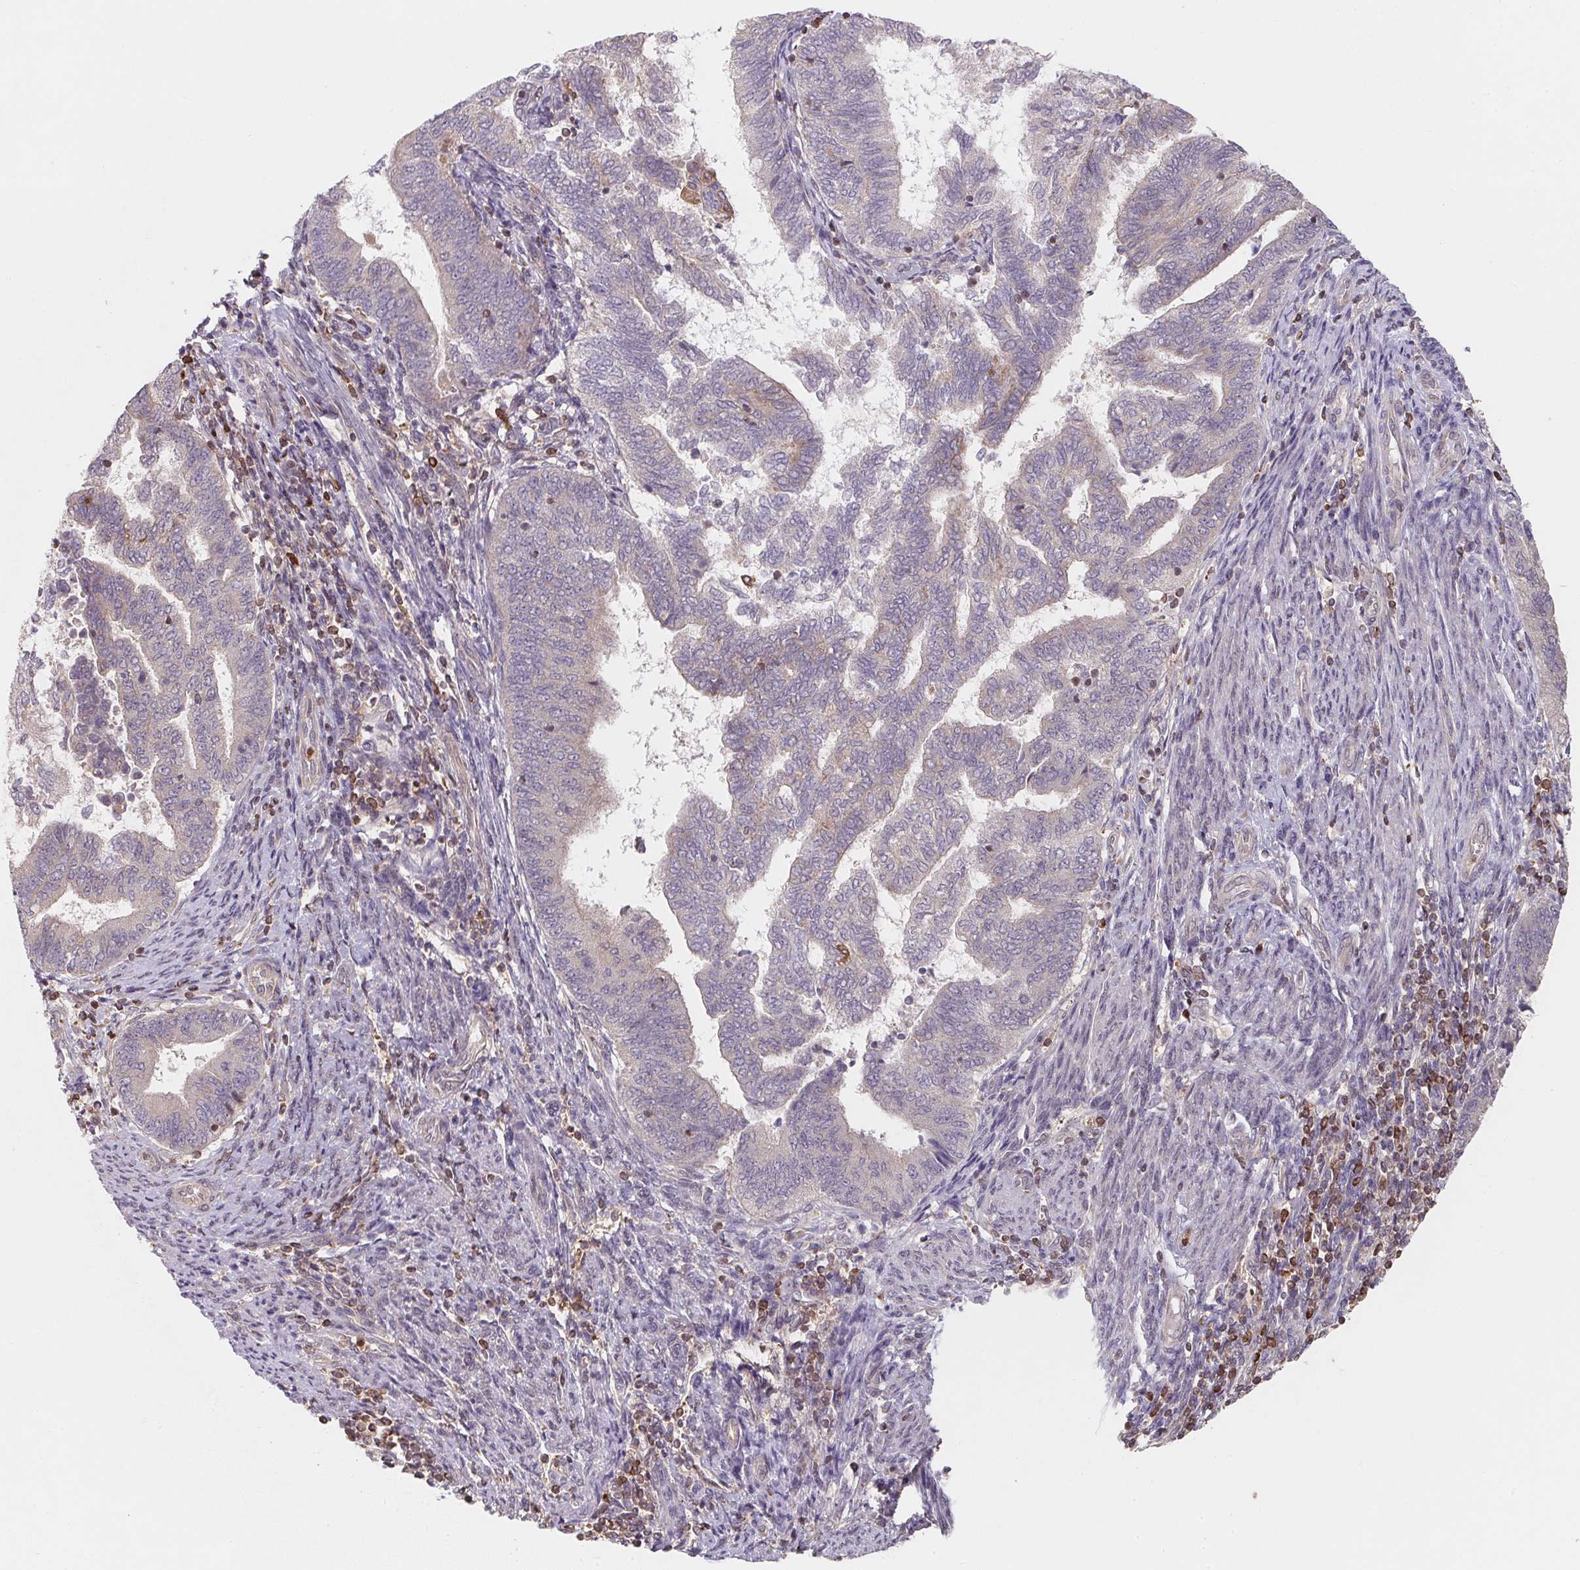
{"staining": {"intensity": "negative", "quantity": "none", "location": "none"}, "tissue": "endometrial cancer", "cell_type": "Tumor cells", "image_type": "cancer", "snomed": [{"axis": "morphology", "description": "Adenocarcinoma, NOS"}, {"axis": "topography", "description": "Endometrium"}], "caption": "There is no significant staining in tumor cells of adenocarcinoma (endometrial). The staining was performed using DAB to visualize the protein expression in brown, while the nuclei were stained in blue with hematoxylin (Magnification: 20x).", "gene": "ANKRD13A", "patient": {"sex": "female", "age": 65}}